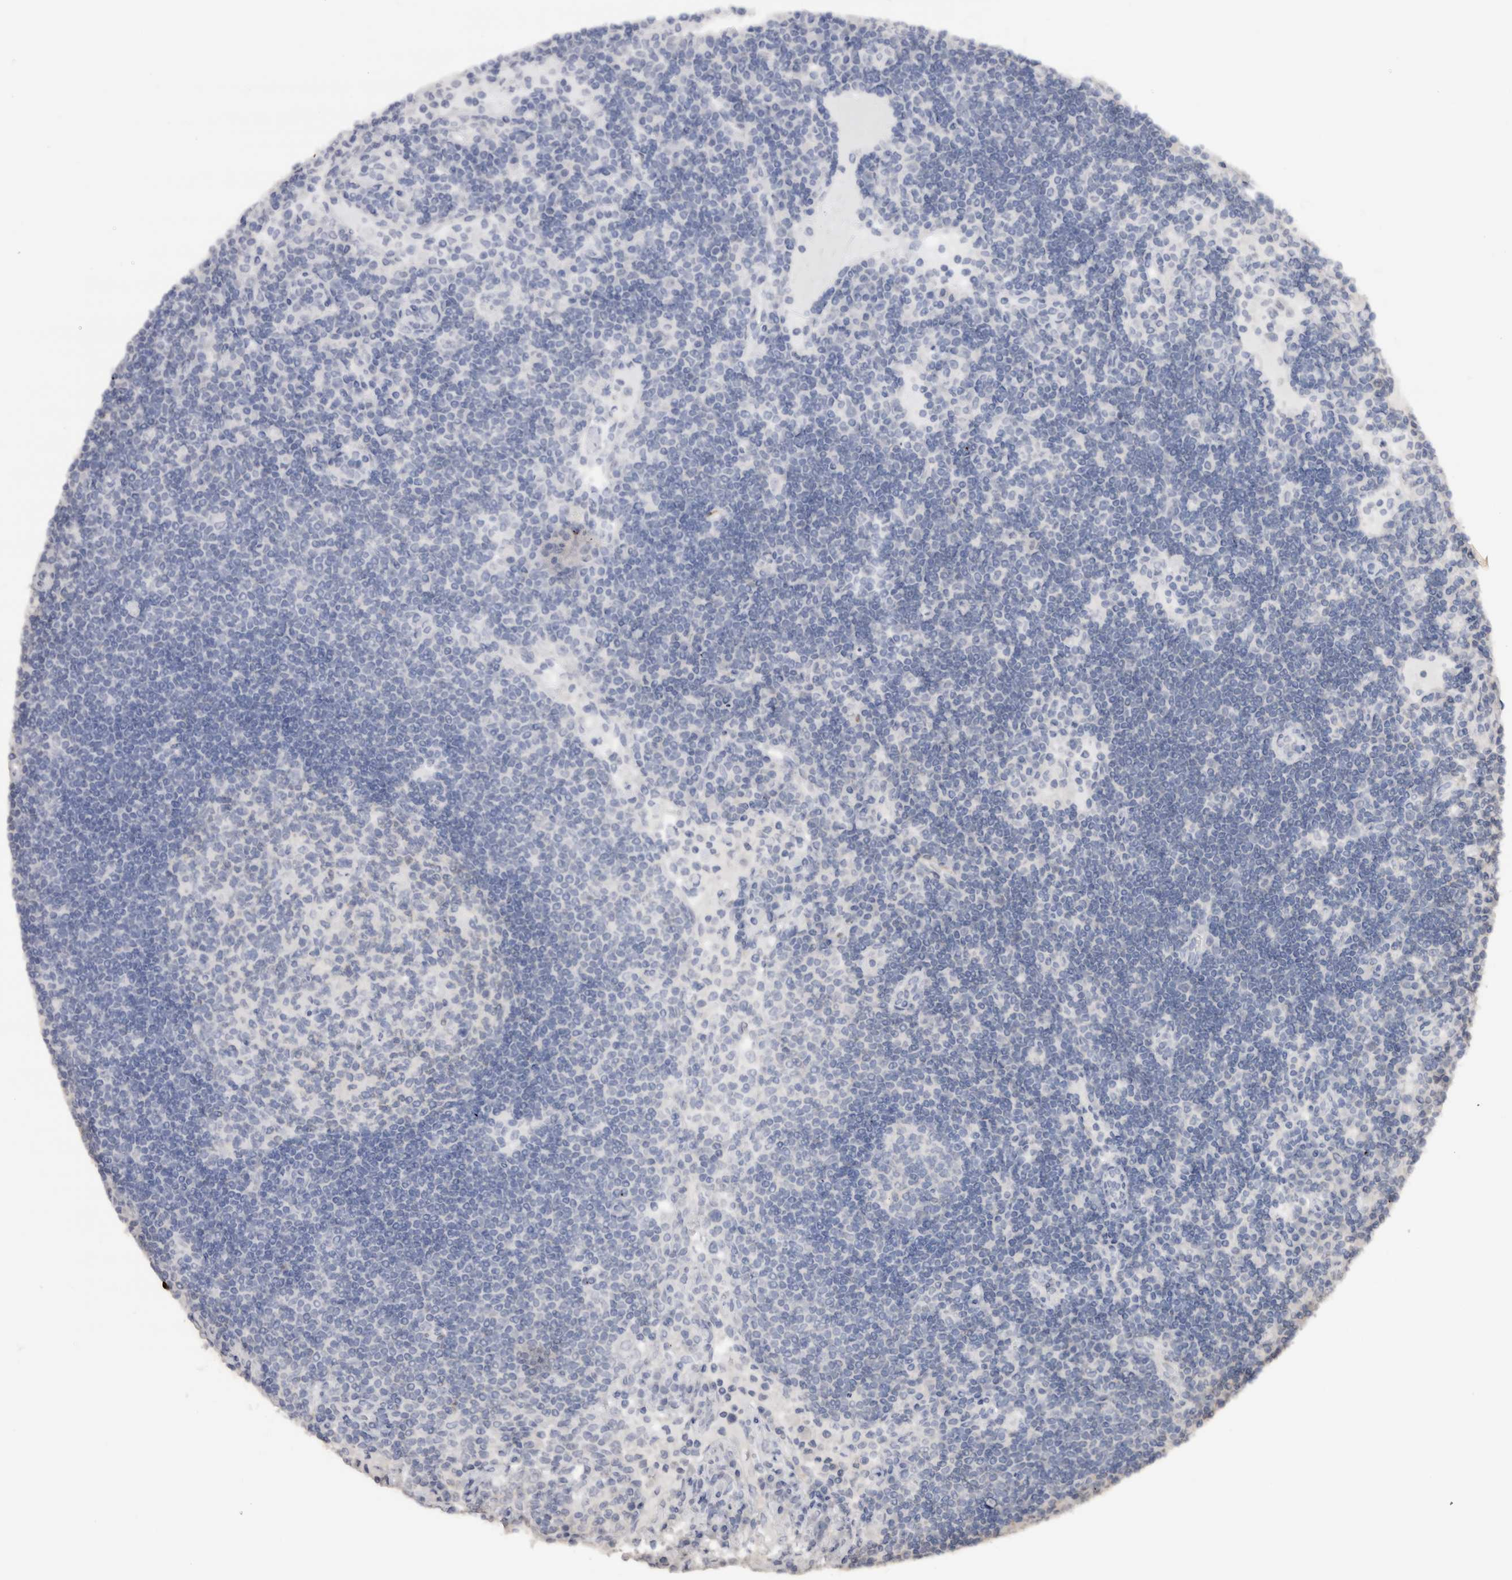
{"staining": {"intensity": "negative", "quantity": "none", "location": "none"}, "tissue": "lymph node", "cell_type": "Germinal center cells", "image_type": "normal", "snomed": [{"axis": "morphology", "description": "Normal tissue, NOS"}, {"axis": "topography", "description": "Lymph node"}], "caption": "Protein analysis of unremarkable lymph node displays no significant positivity in germinal center cells.", "gene": "C9orf50", "patient": {"sex": "female", "age": 53}}